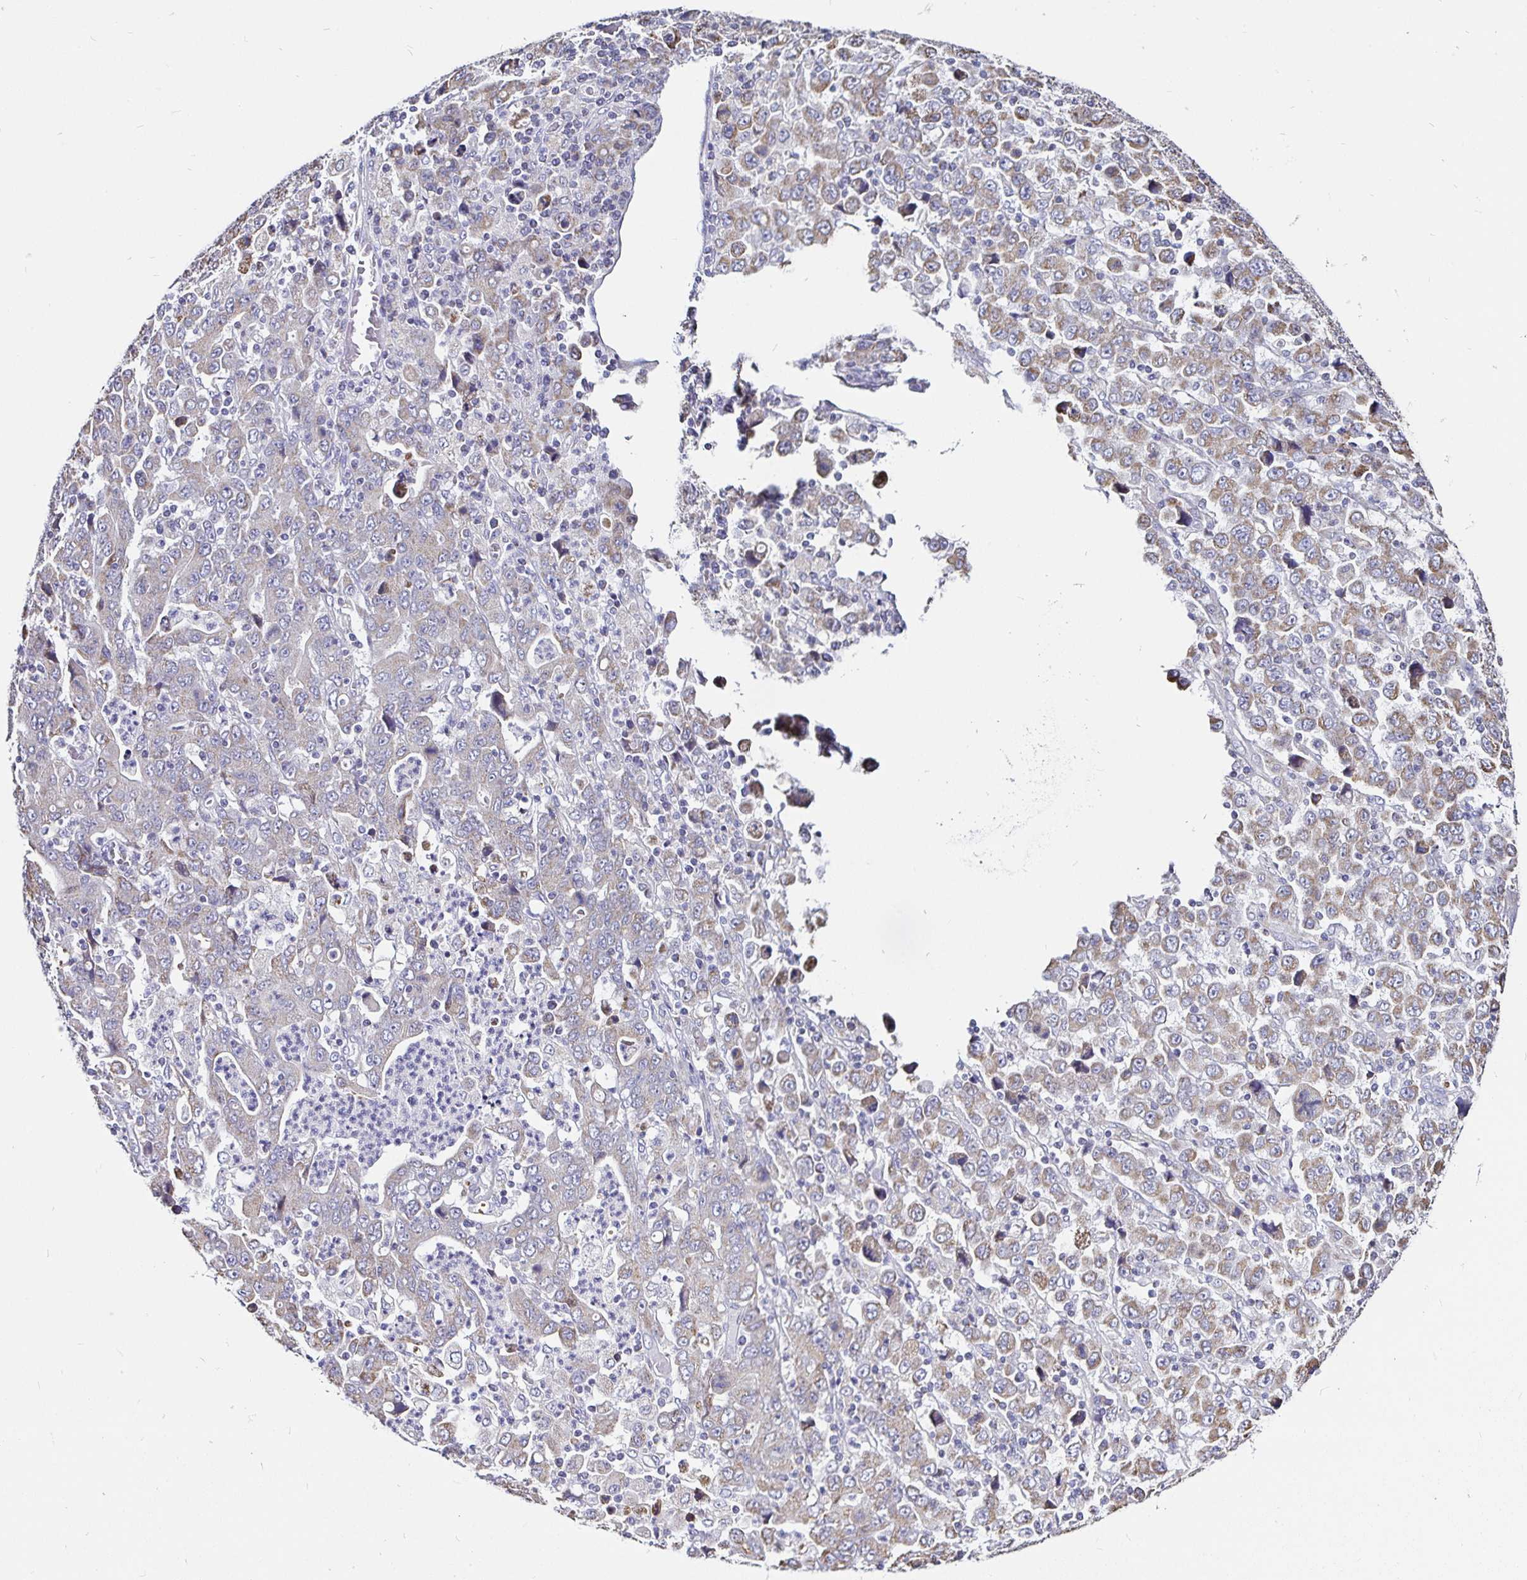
{"staining": {"intensity": "weak", "quantity": "25%-75%", "location": "cytoplasmic/membranous"}, "tissue": "stomach cancer", "cell_type": "Tumor cells", "image_type": "cancer", "snomed": [{"axis": "morphology", "description": "Adenocarcinoma, NOS"}, {"axis": "topography", "description": "Stomach, upper"}], "caption": "Stomach cancer stained with DAB IHC displays low levels of weak cytoplasmic/membranous positivity in approximately 25%-75% of tumor cells. (DAB (3,3'-diaminobenzidine) IHC with brightfield microscopy, high magnification).", "gene": "PGAM2", "patient": {"sex": "male", "age": 69}}